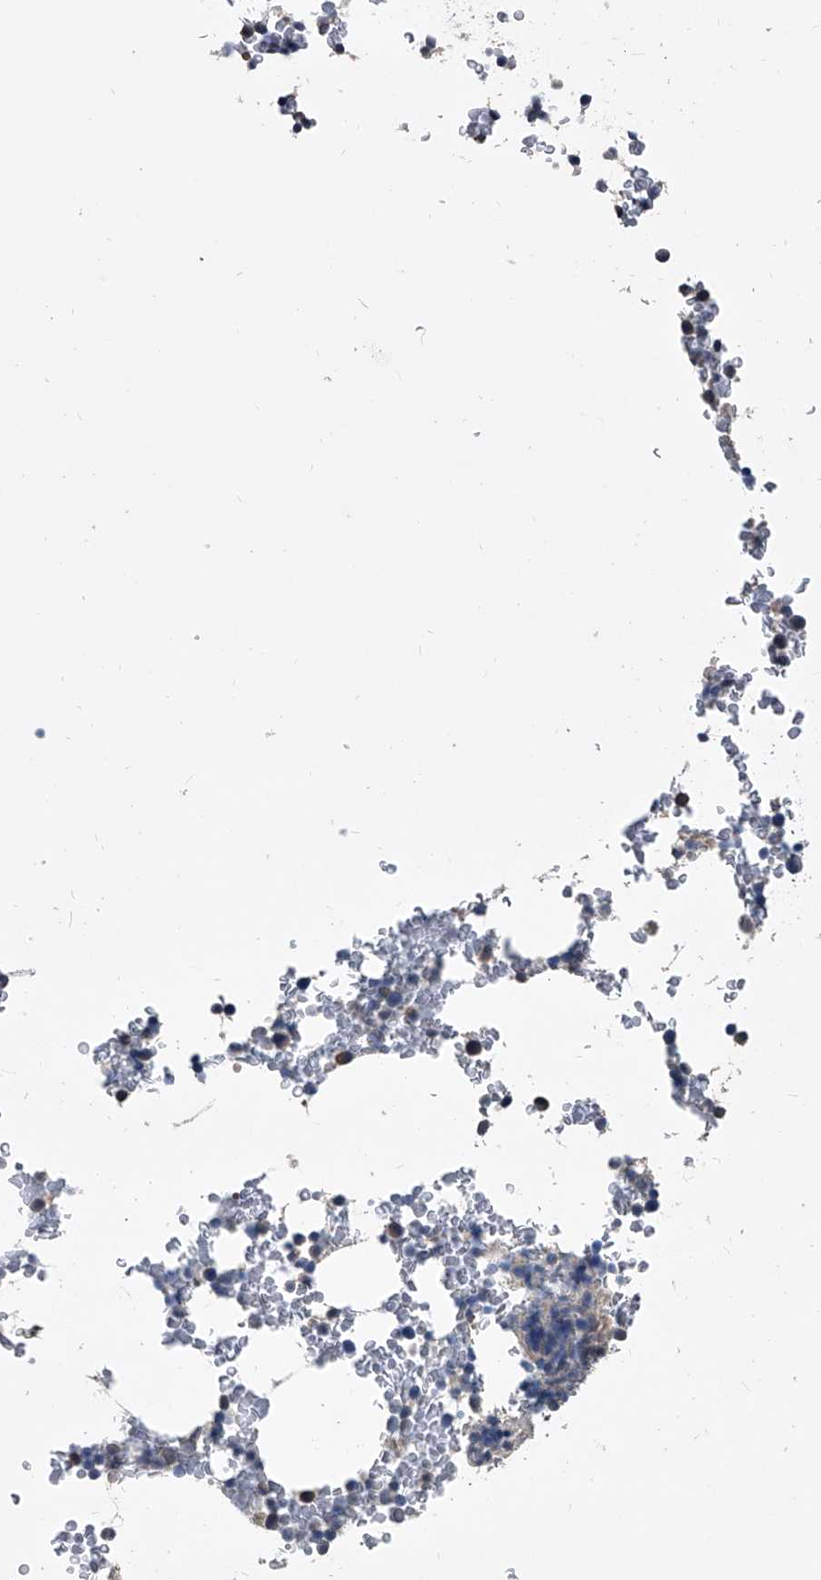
{"staining": {"intensity": "negative", "quantity": "none", "location": "none"}, "tissue": "bone marrow", "cell_type": "Hematopoietic cells", "image_type": "normal", "snomed": [{"axis": "morphology", "description": "Normal tissue, NOS"}, {"axis": "topography", "description": "Bone marrow"}], "caption": "Protein analysis of benign bone marrow exhibits no significant staining in hematopoietic cells.", "gene": "PHACTR1", "patient": {"sex": "male", "age": 58}}